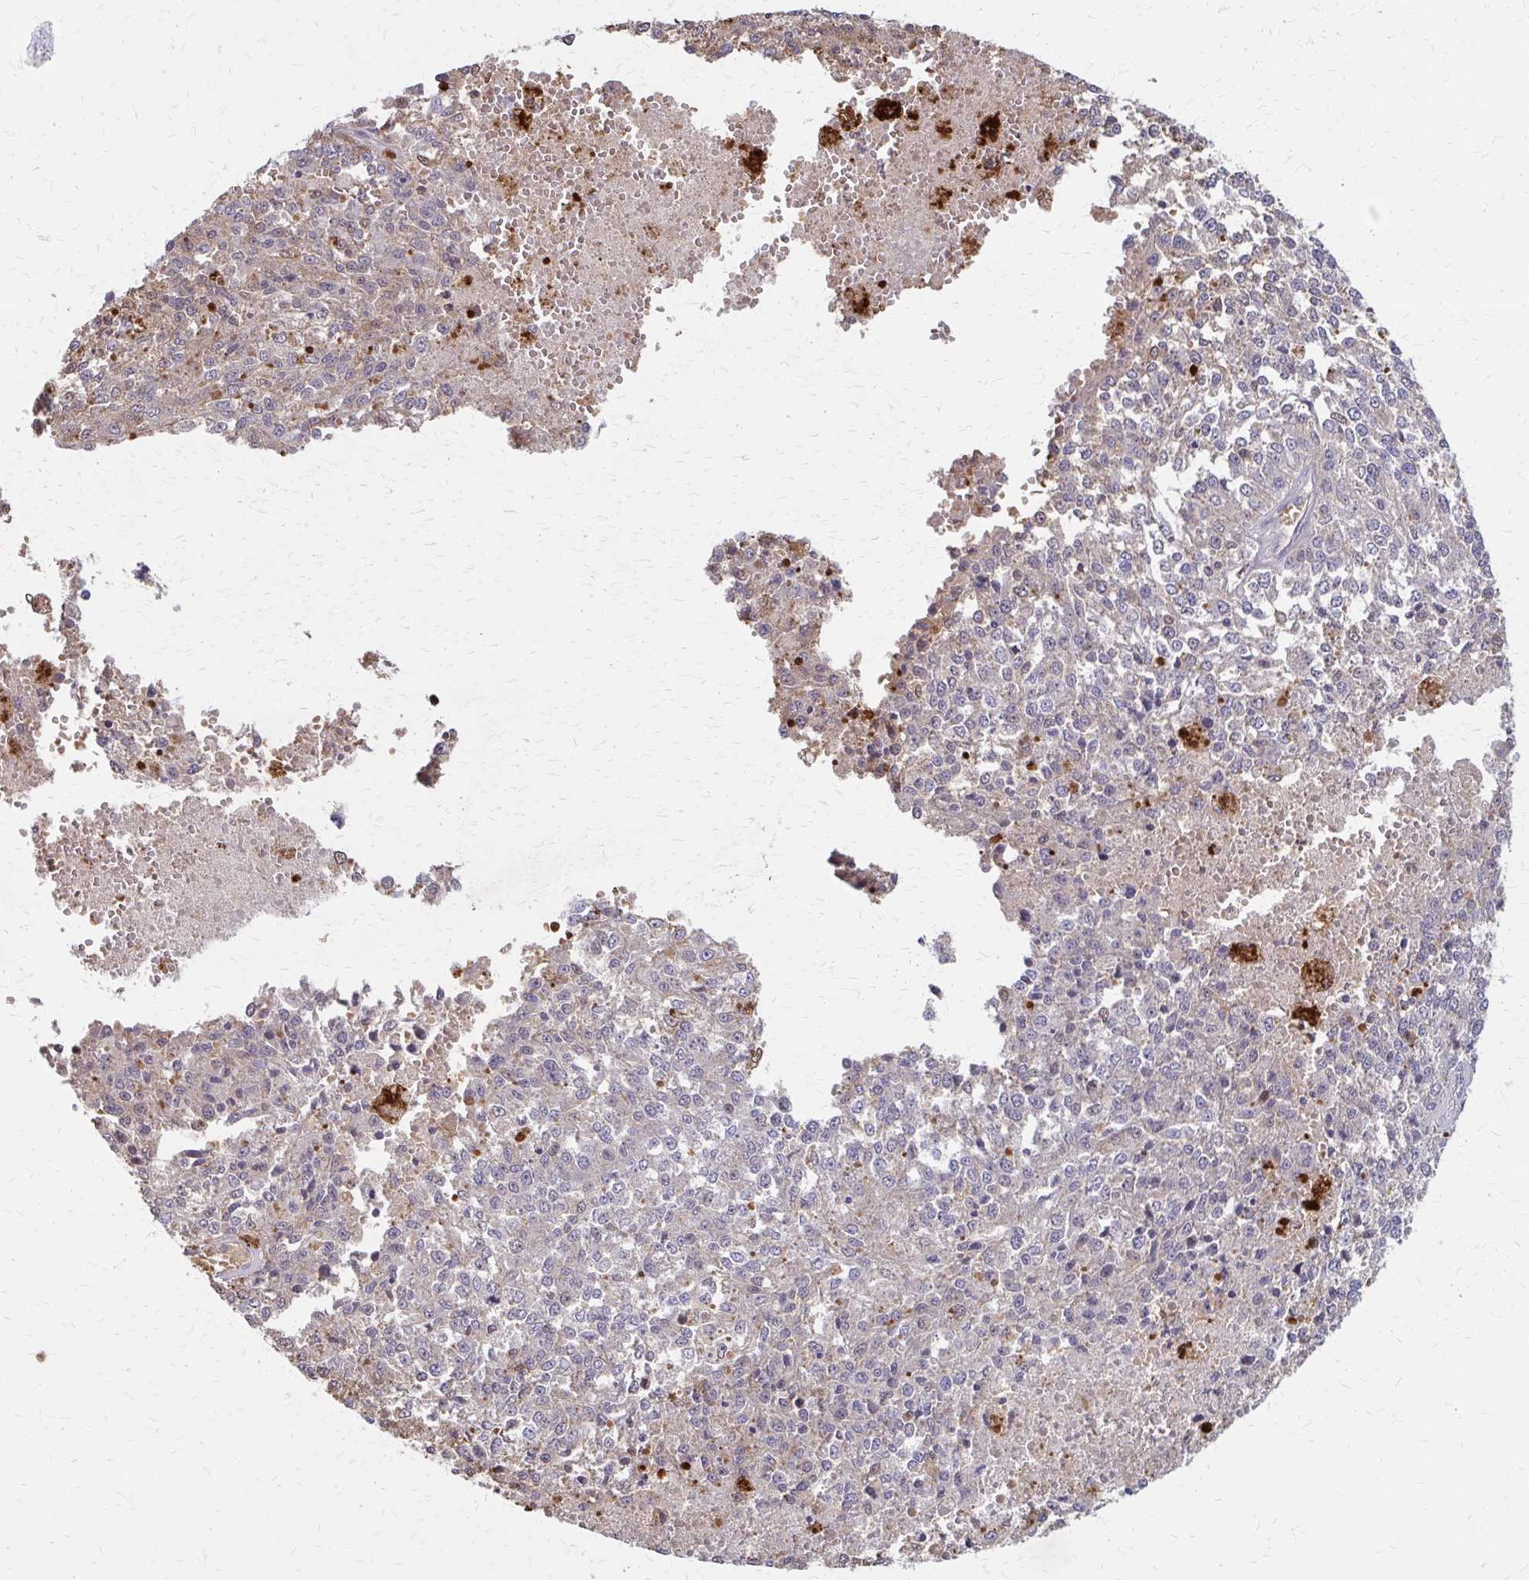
{"staining": {"intensity": "weak", "quantity": "<25%", "location": "cytoplasmic/membranous"}, "tissue": "melanoma", "cell_type": "Tumor cells", "image_type": "cancer", "snomed": [{"axis": "morphology", "description": "Malignant melanoma, Metastatic site"}, {"axis": "topography", "description": "Lymph node"}], "caption": "DAB immunohistochemical staining of melanoma displays no significant positivity in tumor cells.", "gene": "IFI44L", "patient": {"sex": "female", "age": 64}}